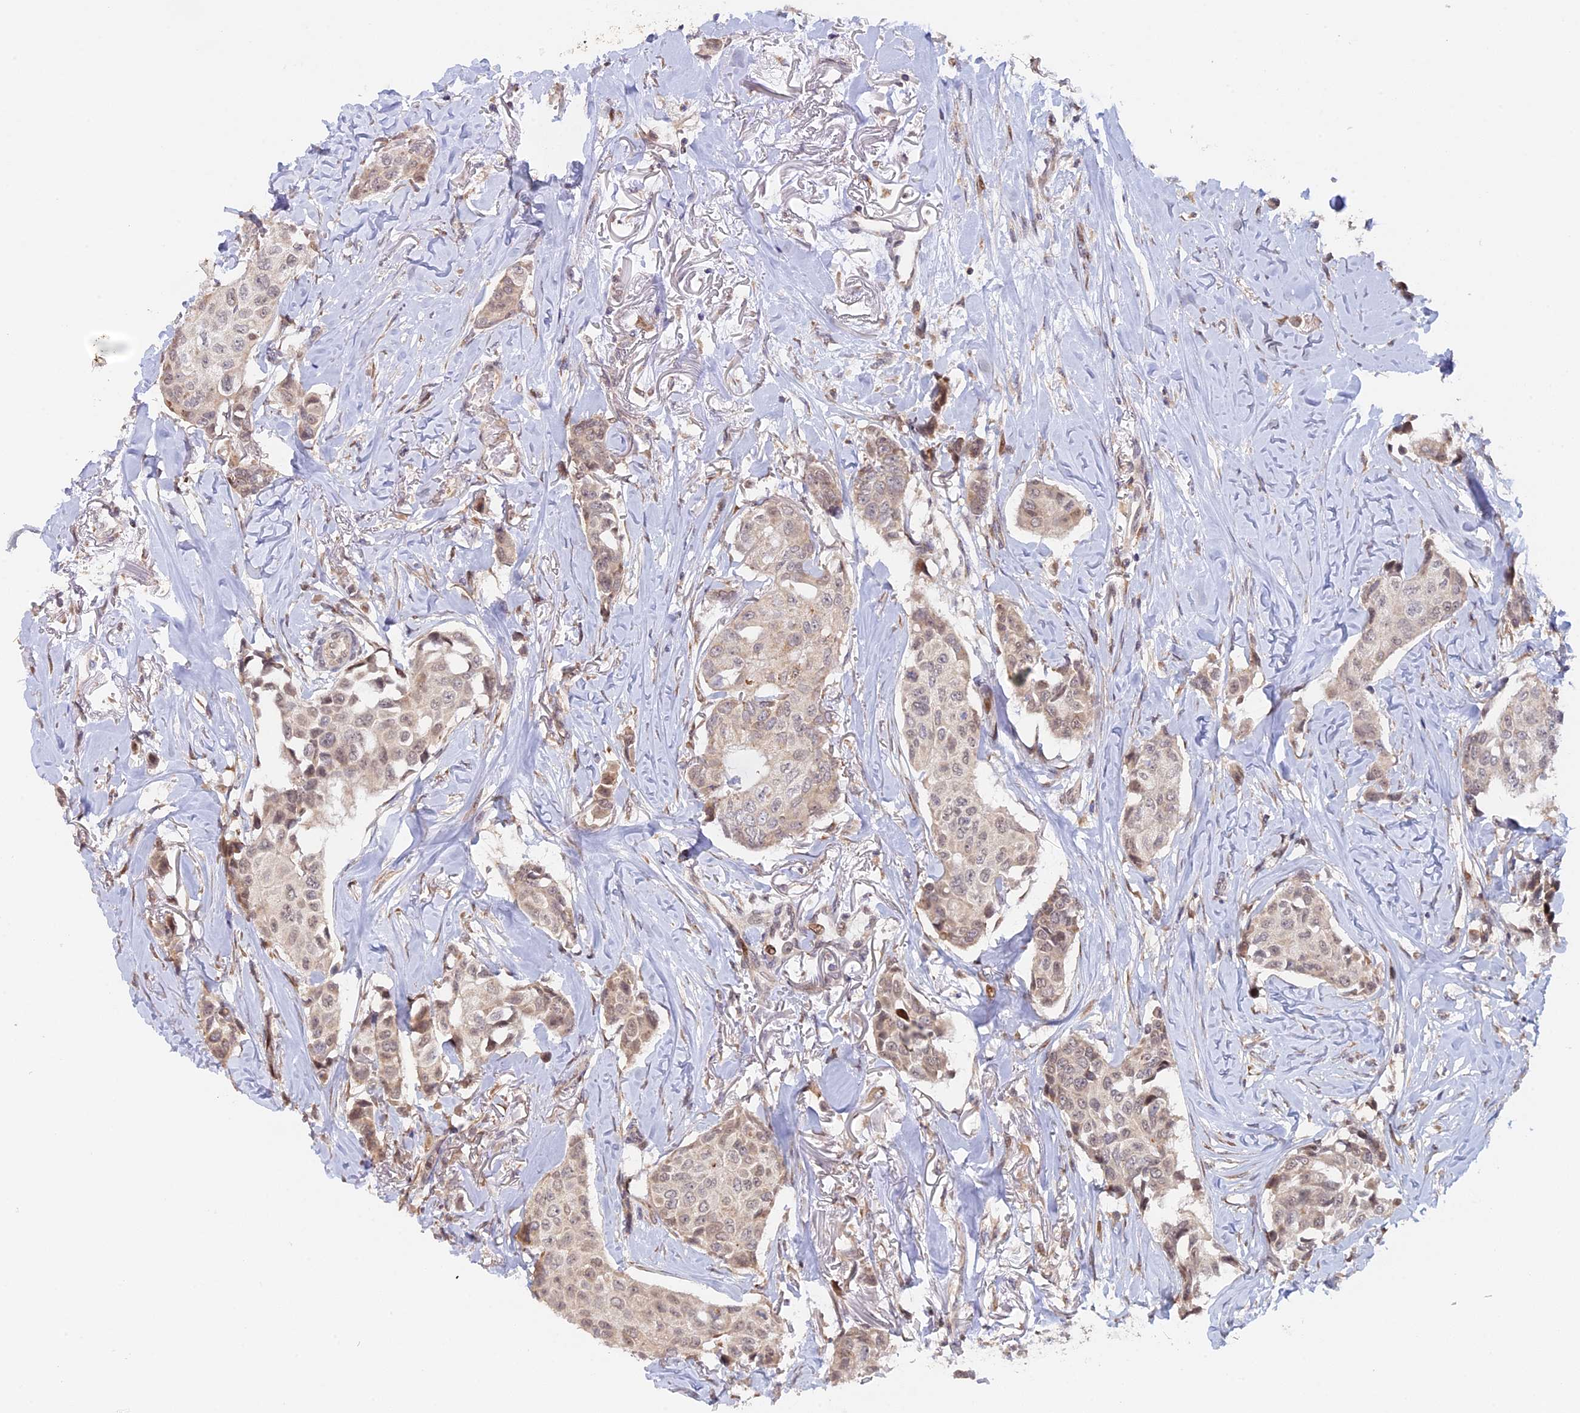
{"staining": {"intensity": "weak", "quantity": "<25%", "location": "nuclear"}, "tissue": "breast cancer", "cell_type": "Tumor cells", "image_type": "cancer", "snomed": [{"axis": "morphology", "description": "Duct carcinoma"}, {"axis": "topography", "description": "Breast"}], "caption": "This is a photomicrograph of immunohistochemistry (IHC) staining of breast cancer (infiltrating ductal carcinoma), which shows no staining in tumor cells.", "gene": "GSKIP", "patient": {"sex": "female", "age": 80}}